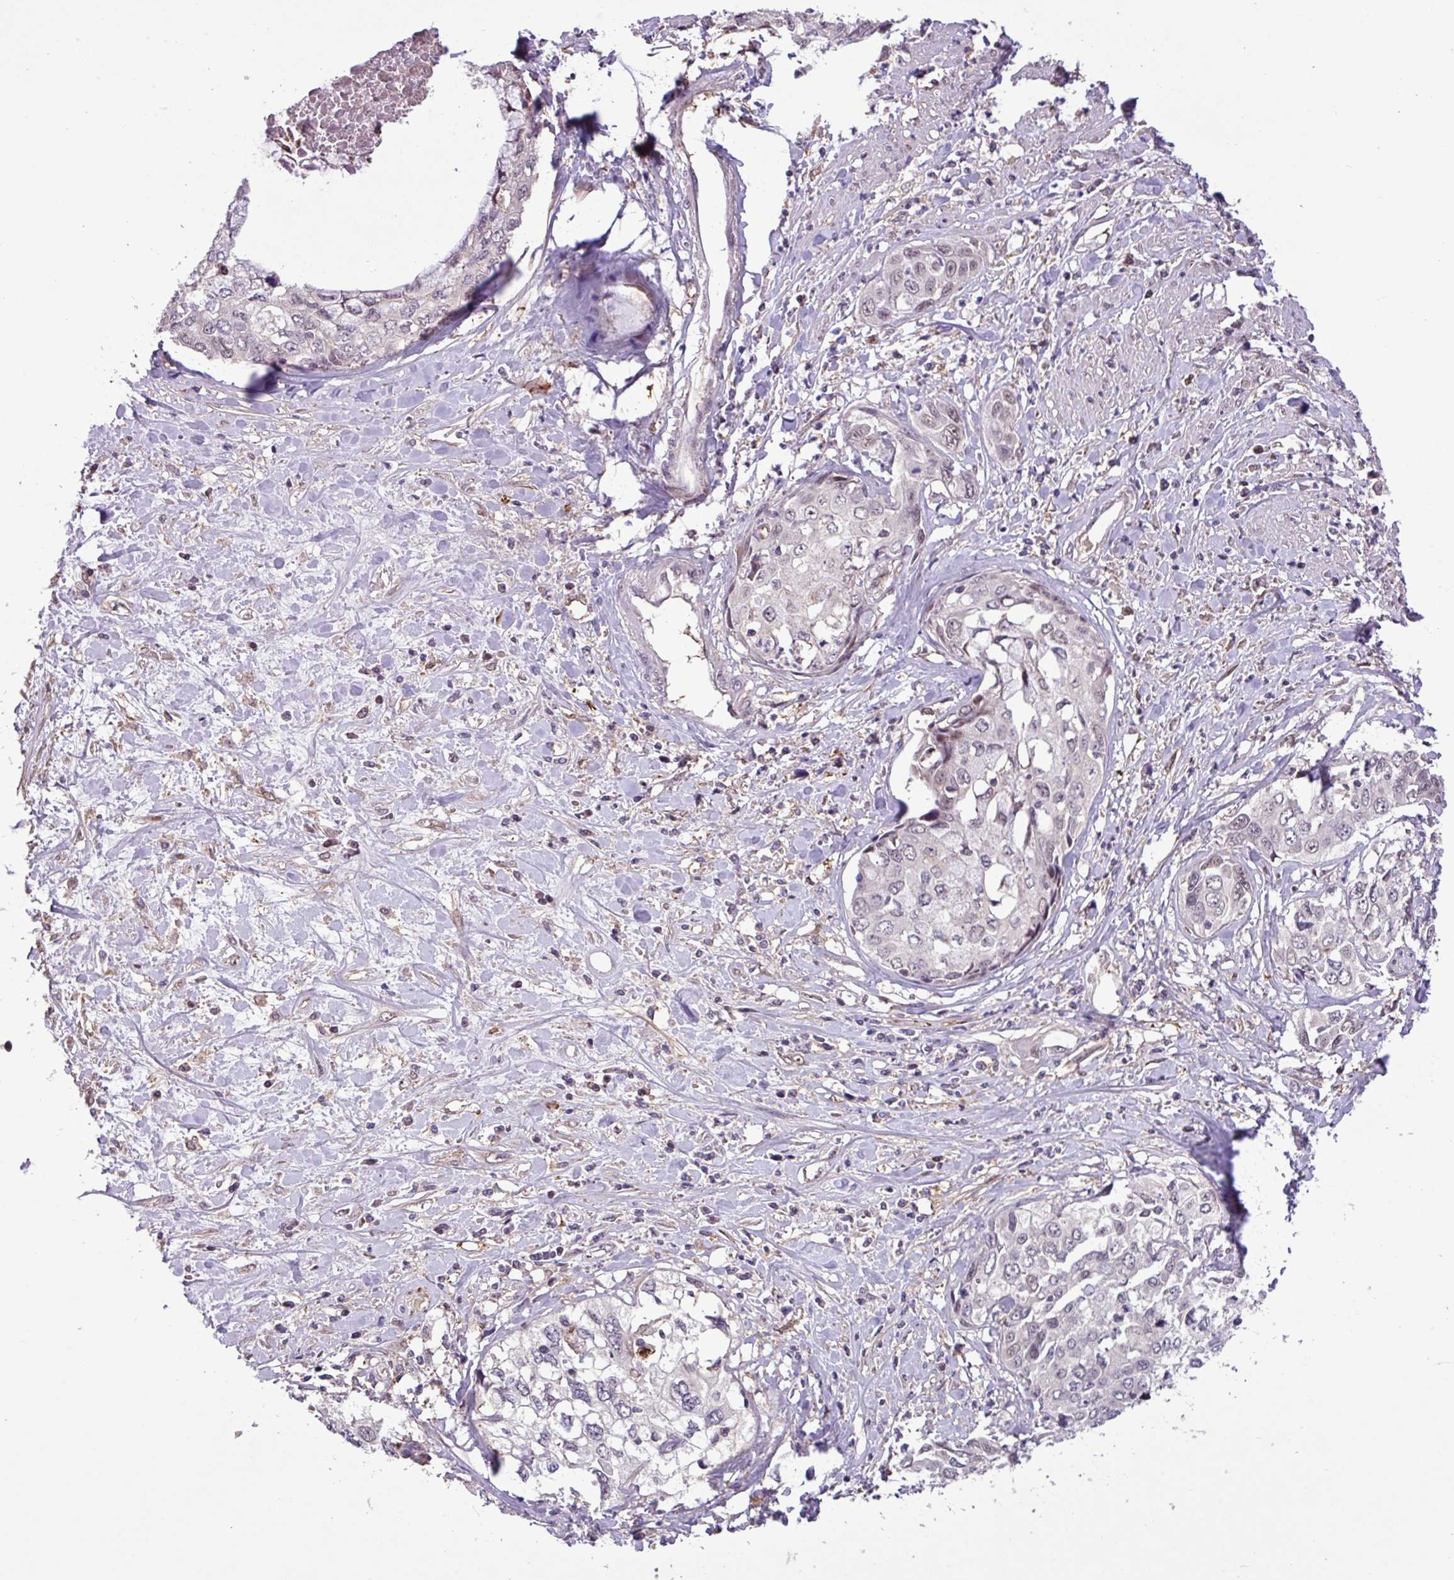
{"staining": {"intensity": "negative", "quantity": "none", "location": "none"}, "tissue": "cervical cancer", "cell_type": "Tumor cells", "image_type": "cancer", "snomed": [{"axis": "morphology", "description": "Squamous cell carcinoma, NOS"}, {"axis": "topography", "description": "Cervix"}], "caption": "This is an immunohistochemistry (IHC) photomicrograph of cervical cancer (squamous cell carcinoma). There is no positivity in tumor cells.", "gene": "RPP25L", "patient": {"sex": "female", "age": 31}}